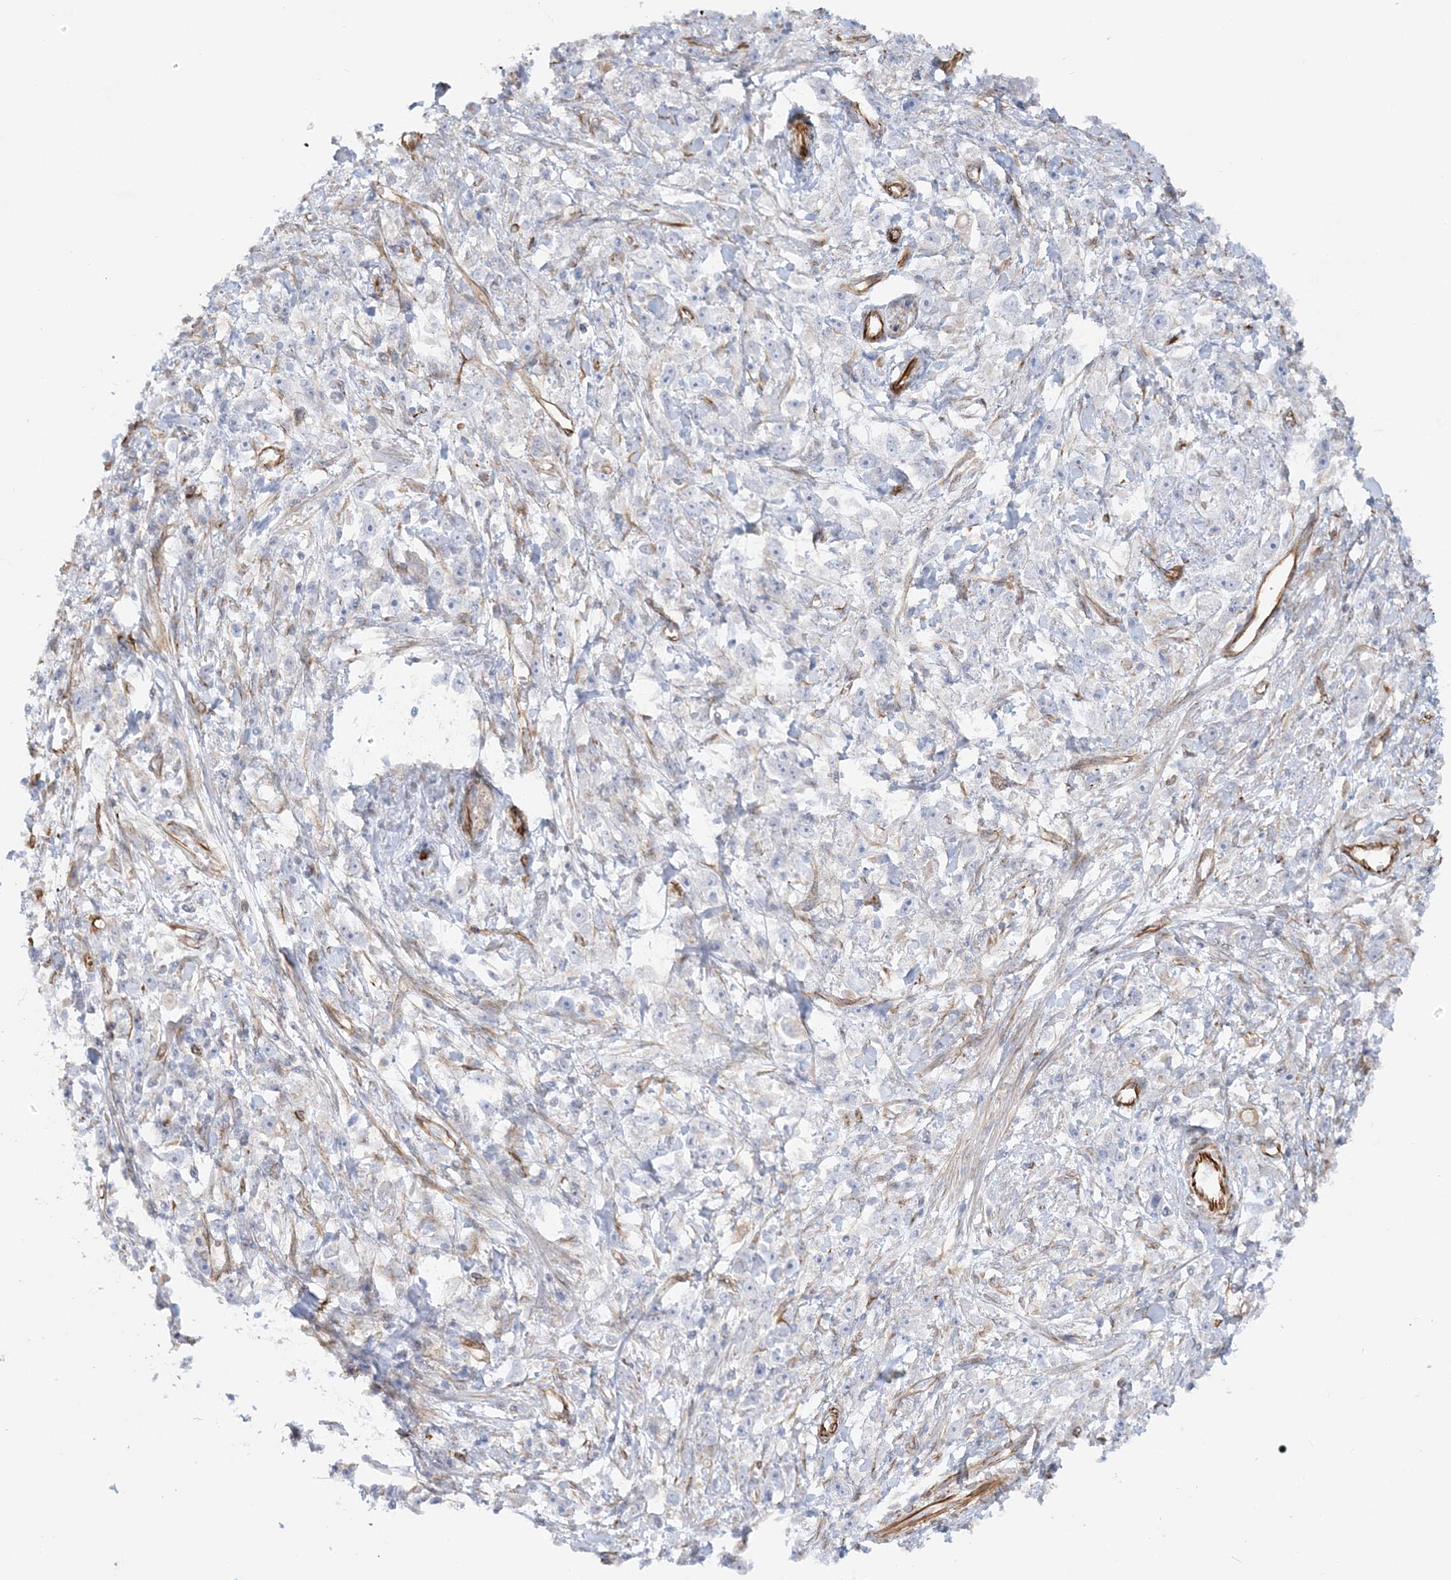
{"staining": {"intensity": "negative", "quantity": "none", "location": "none"}, "tissue": "stomach cancer", "cell_type": "Tumor cells", "image_type": "cancer", "snomed": [{"axis": "morphology", "description": "Adenocarcinoma, NOS"}, {"axis": "topography", "description": "Stomach"}], "caption": "There is no significant staining in tumor cells of adenocarcinoma (stomach).", "gene": "SCLT1", "patient": {"sex": "female", "age": 59}}